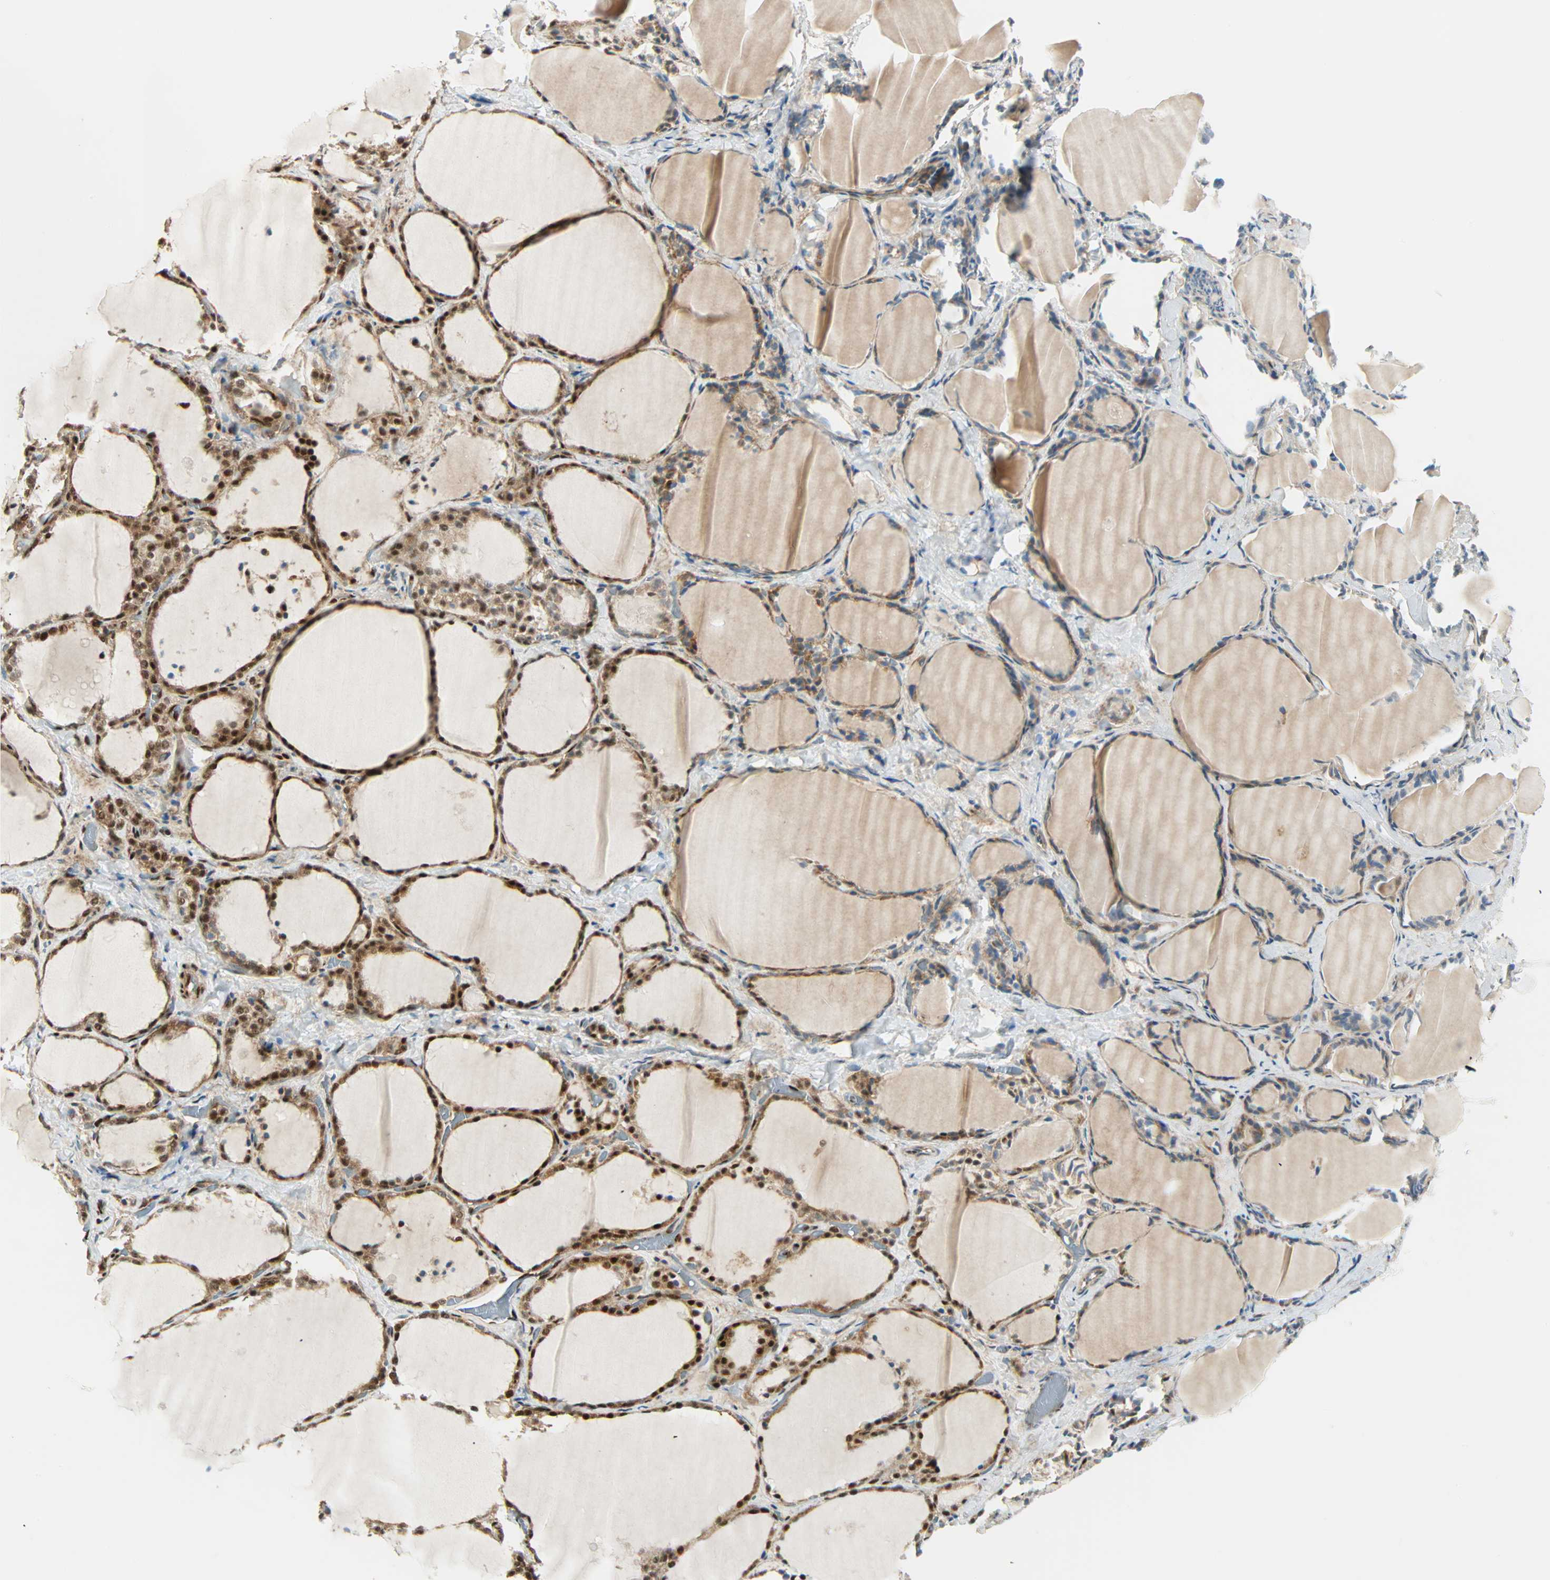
{"staining": {"intensity": "strong", "quantity": ">75%", "location": "cytoplasmic/membranous,nuclear"}, "tissue": "thyroid gland", "cell_type": "Glandular cells", "image_type": "normal", "snomed": [{"axis": "morphology", "description": "Normal tissue, NOS"}, {"axis": "morphology", "description": "Papillary adenocarcinoma, NOS"}, {"axis": "topography", "description": "Thyroid gland"}], "caption": "Protein expression analysis of benign thyroid gland exhibits strong cytoplasmic/membranous,nuclear positivity in about >75% of glandular cells. (DAB (3,3'-diaminobenzidine) = brown stain, brightfield microscopy at high magnification).", "gene": "PNPLA6", "patient": {"sex": "female", "age": 30}}